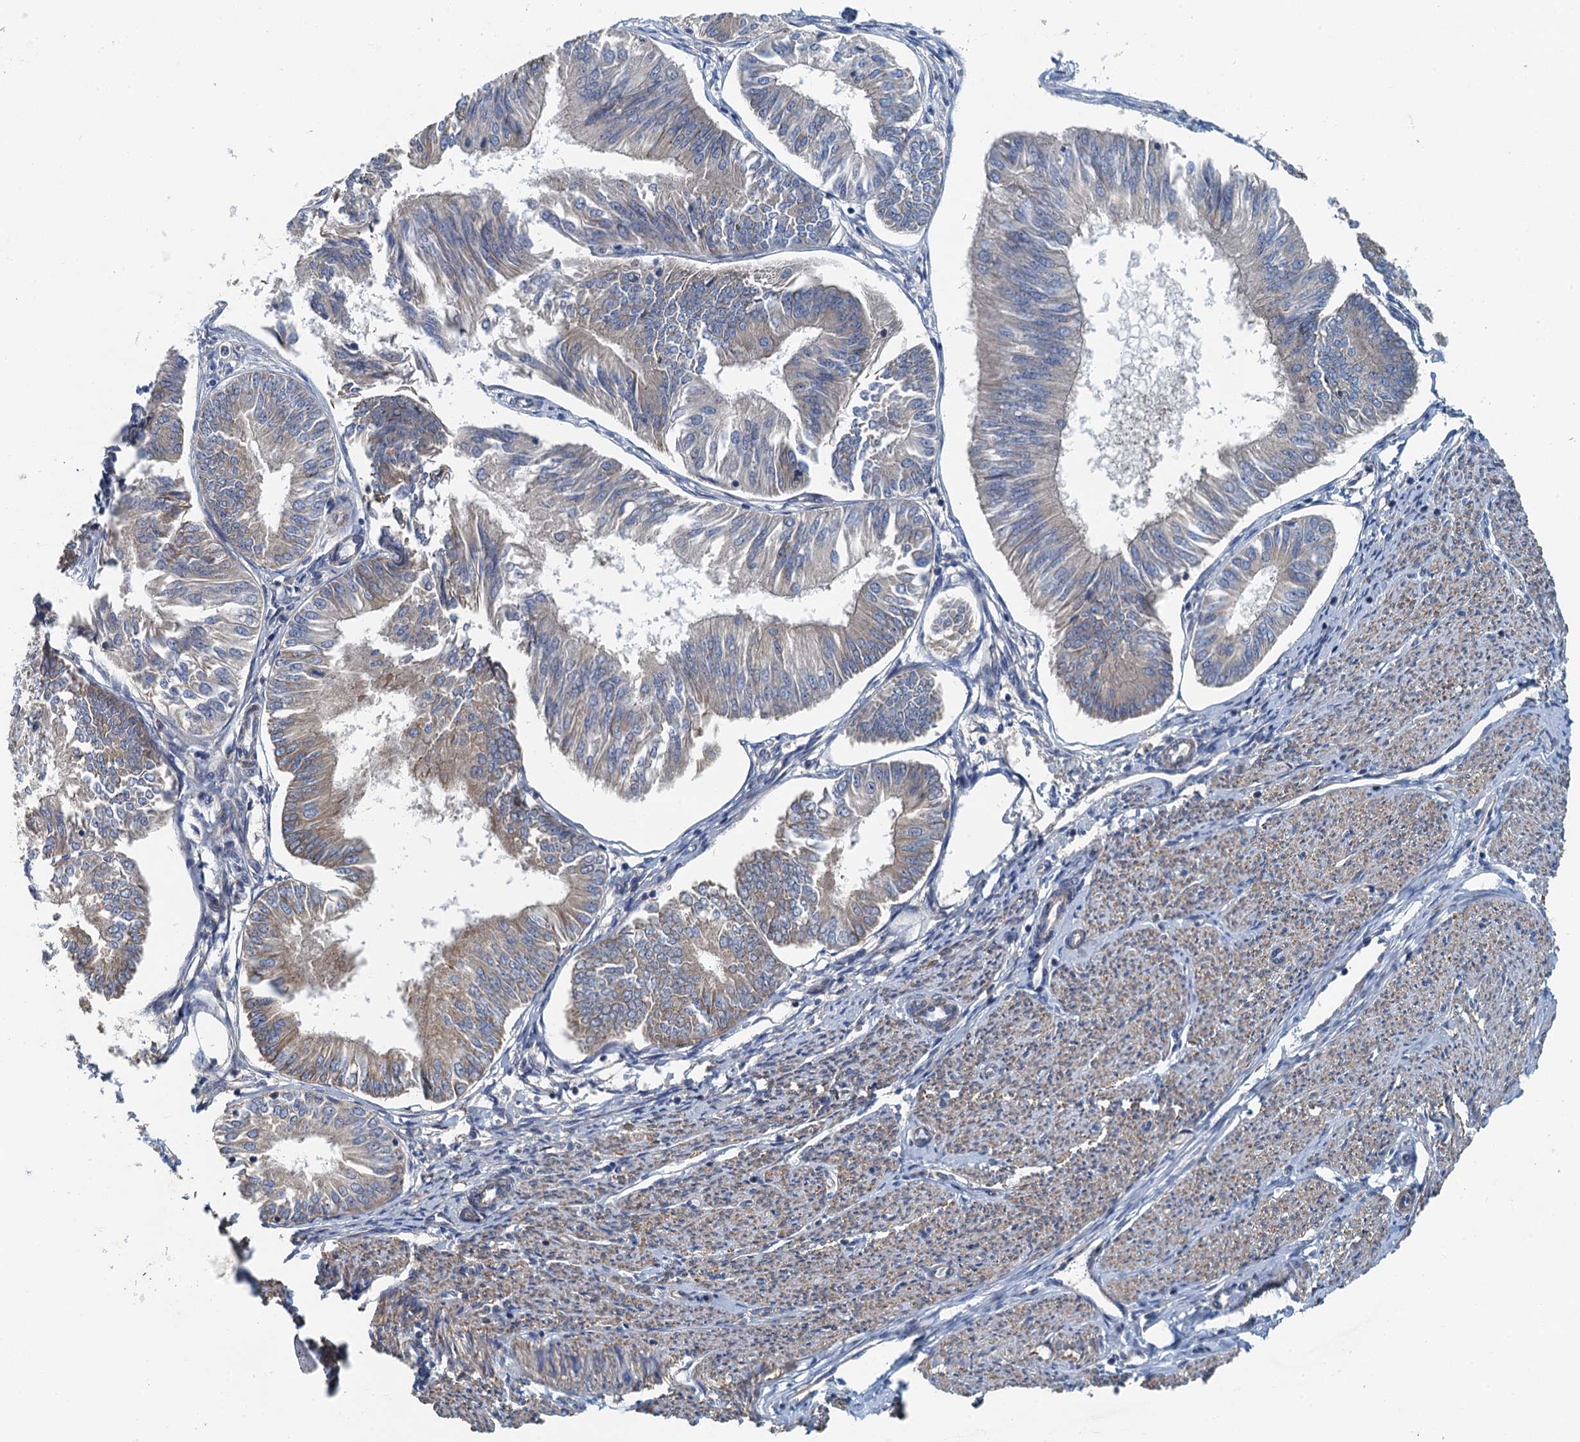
{"staining": {"intensity": "weak", "quantity": "25%-75%", "location": "cytoplasmic/membranous"}, "tissue": "endometrial cancer", "cell_type": "Tumor cells", "image_type": "cancer", "snomed": [{"axis": "morphology", "description": "Adenocarcinoma, NOS"}, {"axis": "topography", "description": "Endometrium"}], "caption": "Human endometrial cancer stained with a brown dye exhibits weak cytoplasmic/membranous positive positivity in about 25%-75% of tumor cells.", "gene": "PPP1R14D", "patient": {"sex": "female", "age": 58}}